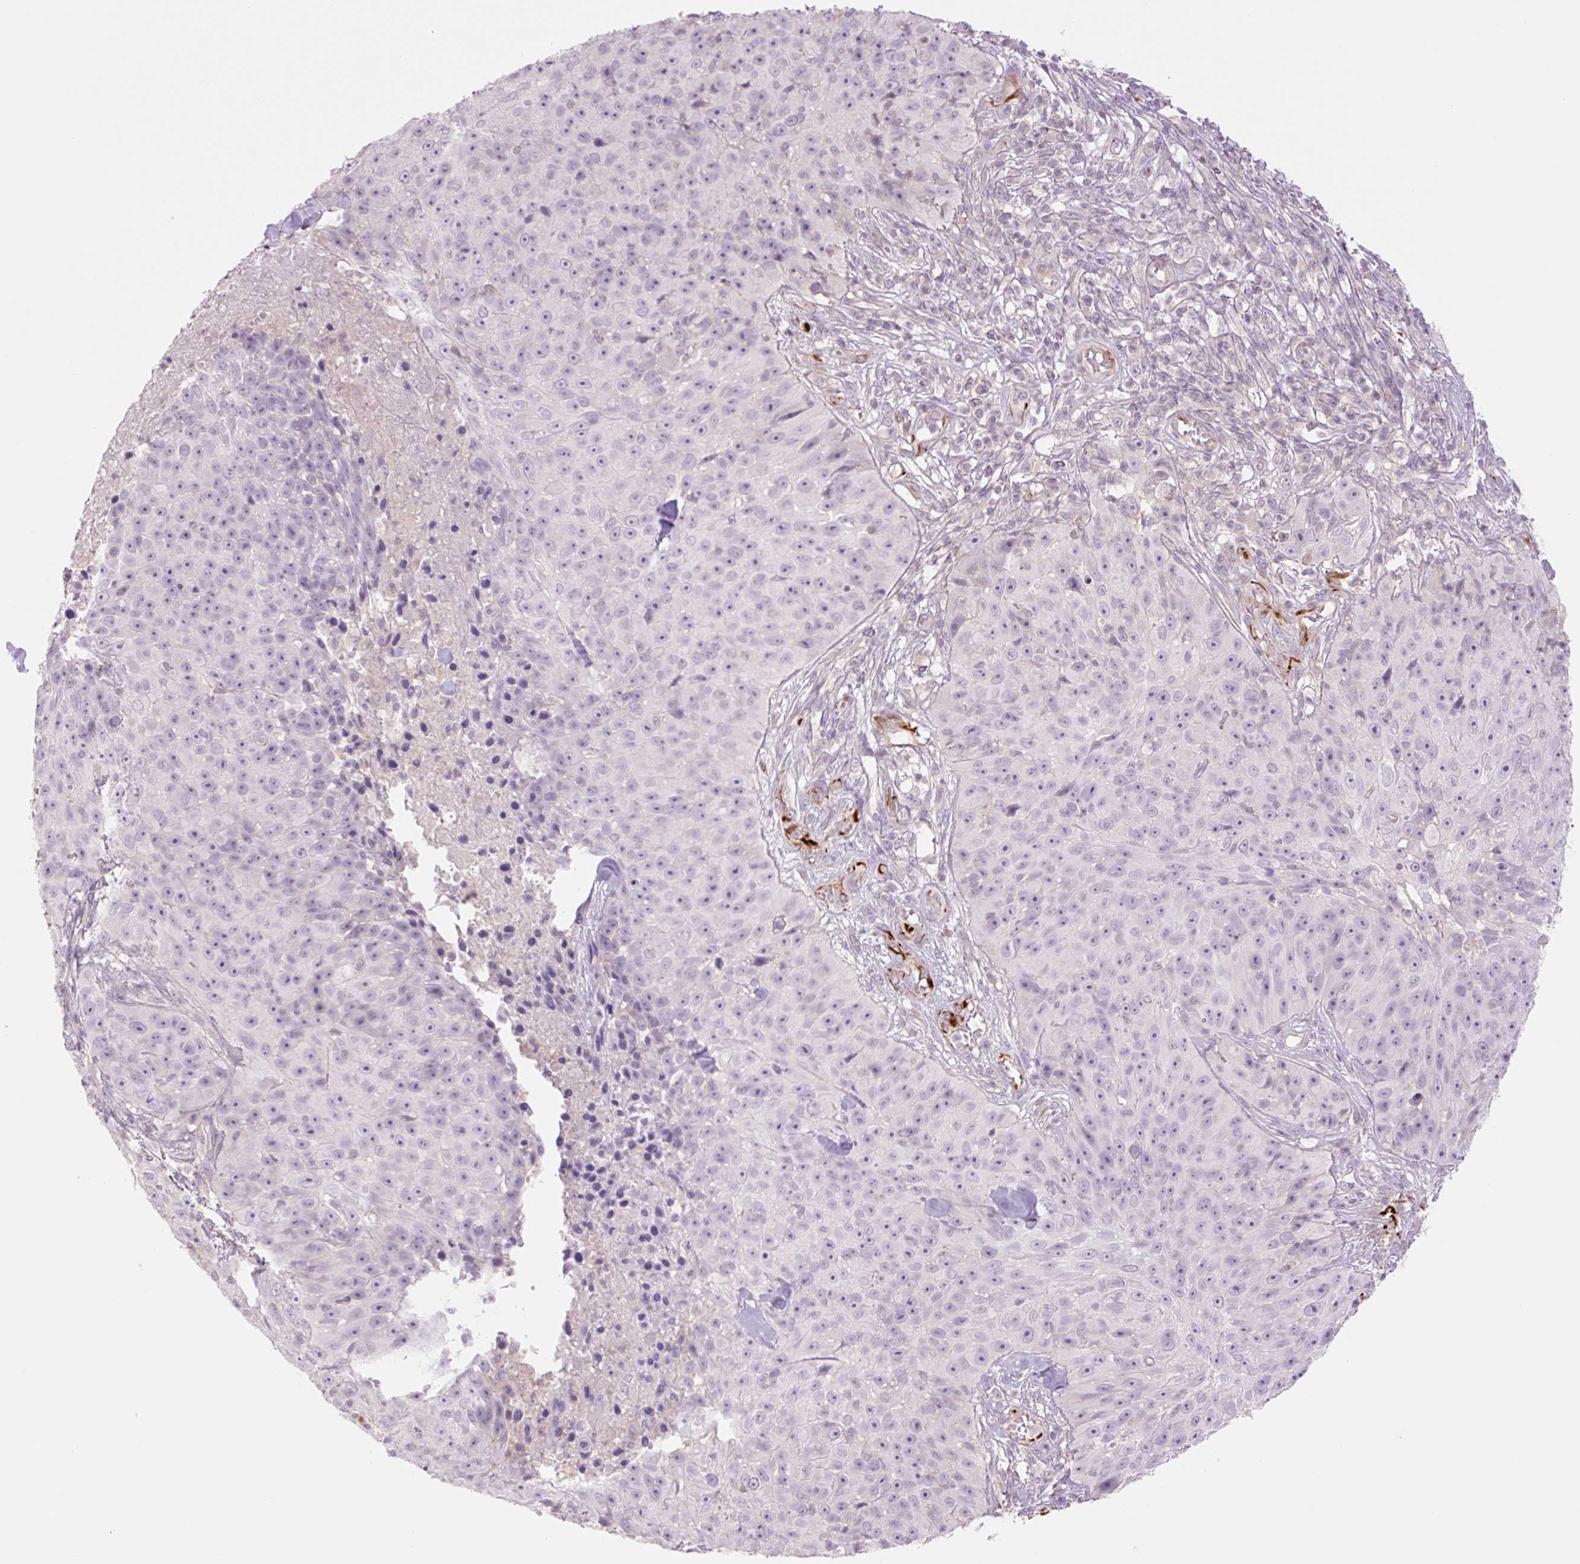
{"staining": {"intensity": "negative", "quantity": "none", "location": "none"}, "tissue": "skin cancer", "cell_type": "Tumor cells", "image_type": "cancer", "snomed": [{"axis": "morphology", "description": "Squamous cell carcinoma, NOS"}, {"axis": "topography", "description": "Skin"}], "caption": "Immunohistochemical staining of human skin cancer demonstrates no significant expression in tumor cells.", "gene": "ZFYVE21", "patient": {"sex": "female", "age": 87}}